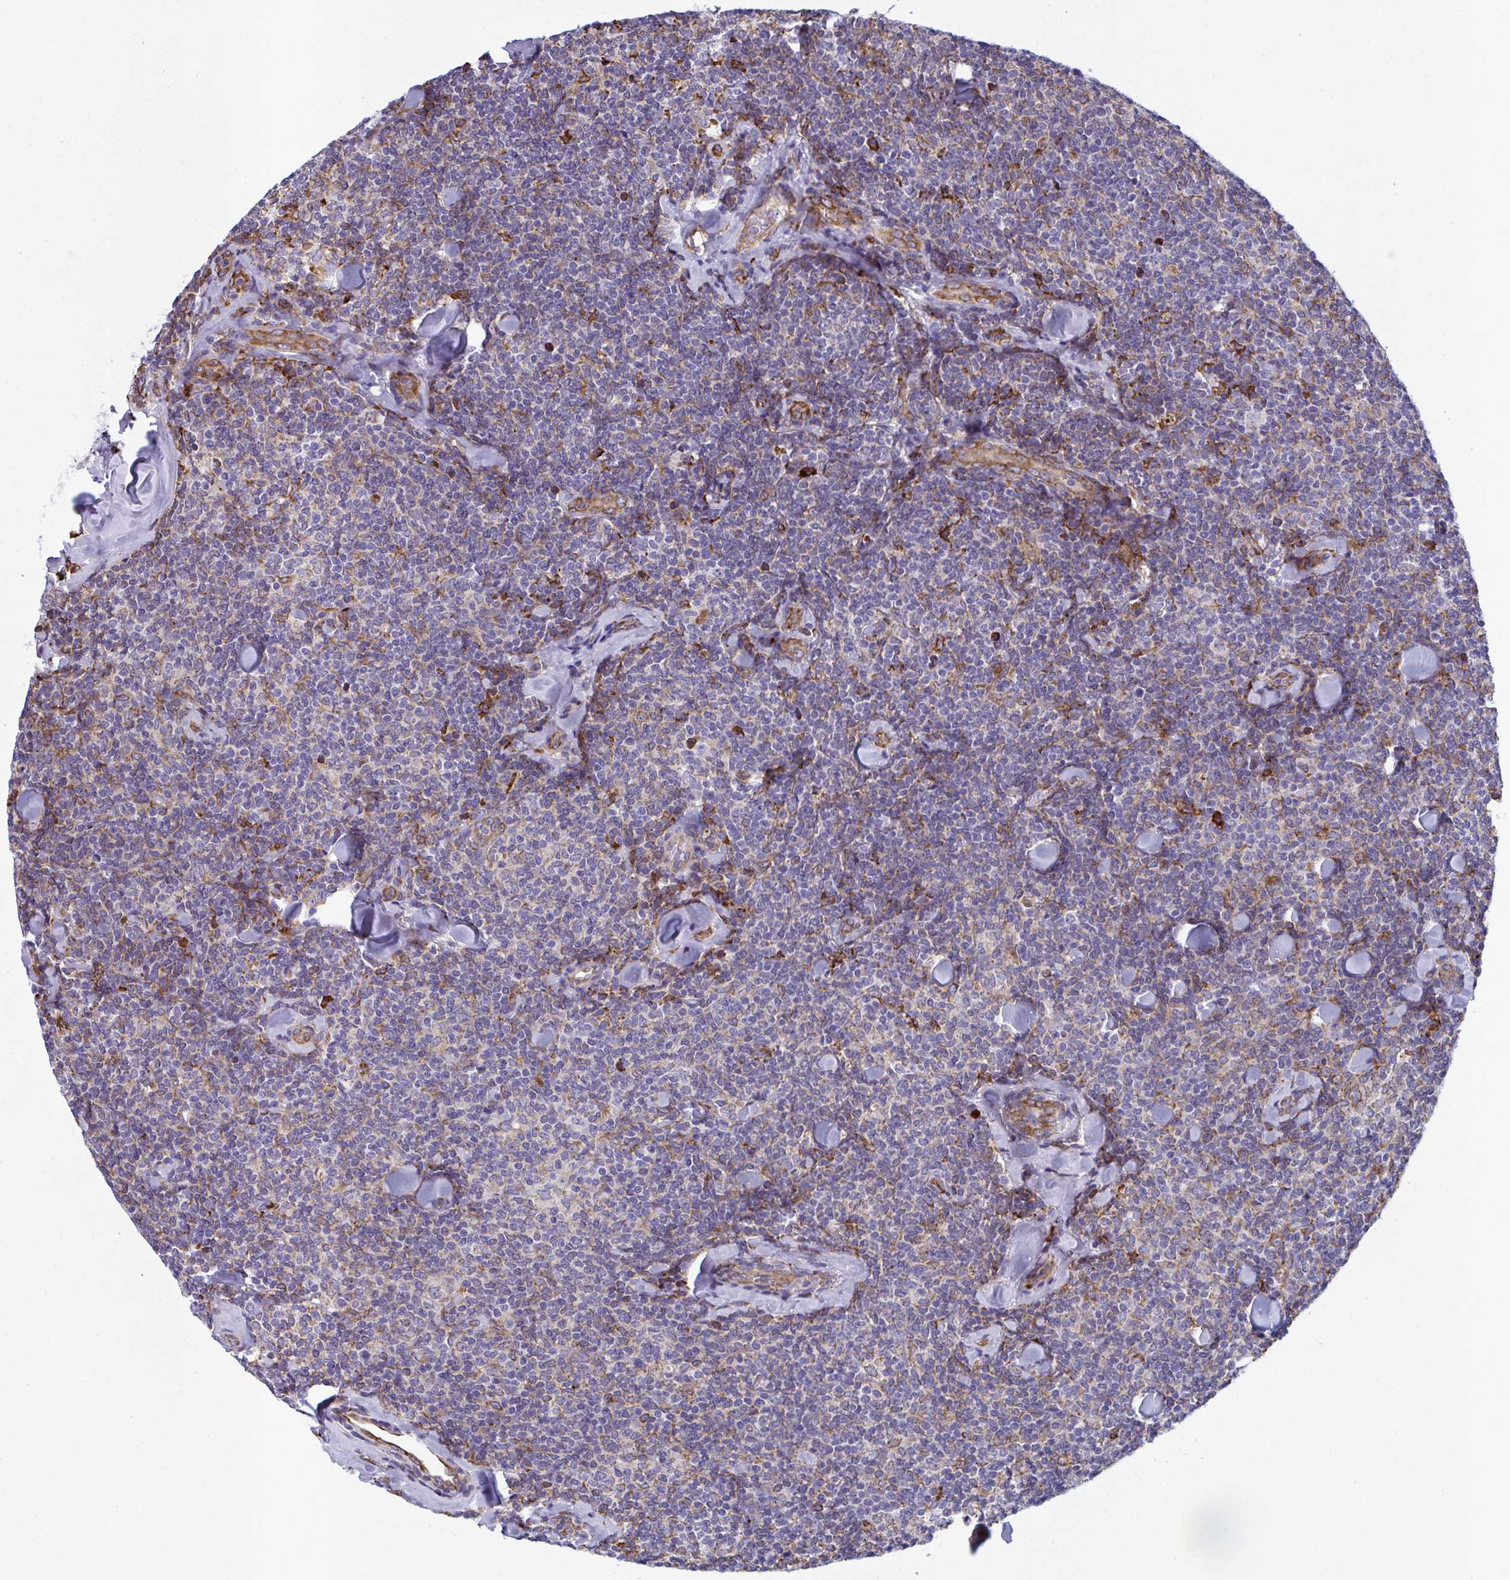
{"staining": {"intensity": "moderate", "quantity": "<25%", "location": "cytoplasmic/membranous"}, "tissue": "lymphoma", "cell_type": "Tumor cells", "image_type": "cancer", "snomed": [{"axis": "morphology", "description": "Malignant lymphoma, non-Hodgkin's type, Low grade"}, {"axis": "topography", "description": "Lymph node"}], "caption": "Brown immunohistochemical staining in lymphoma demonstrates moderate cytoplasmic/membranous expression in about <25% of tumor cells.", "gene": "PEAK3", "patient": {"sex": "female", "age": 56}}